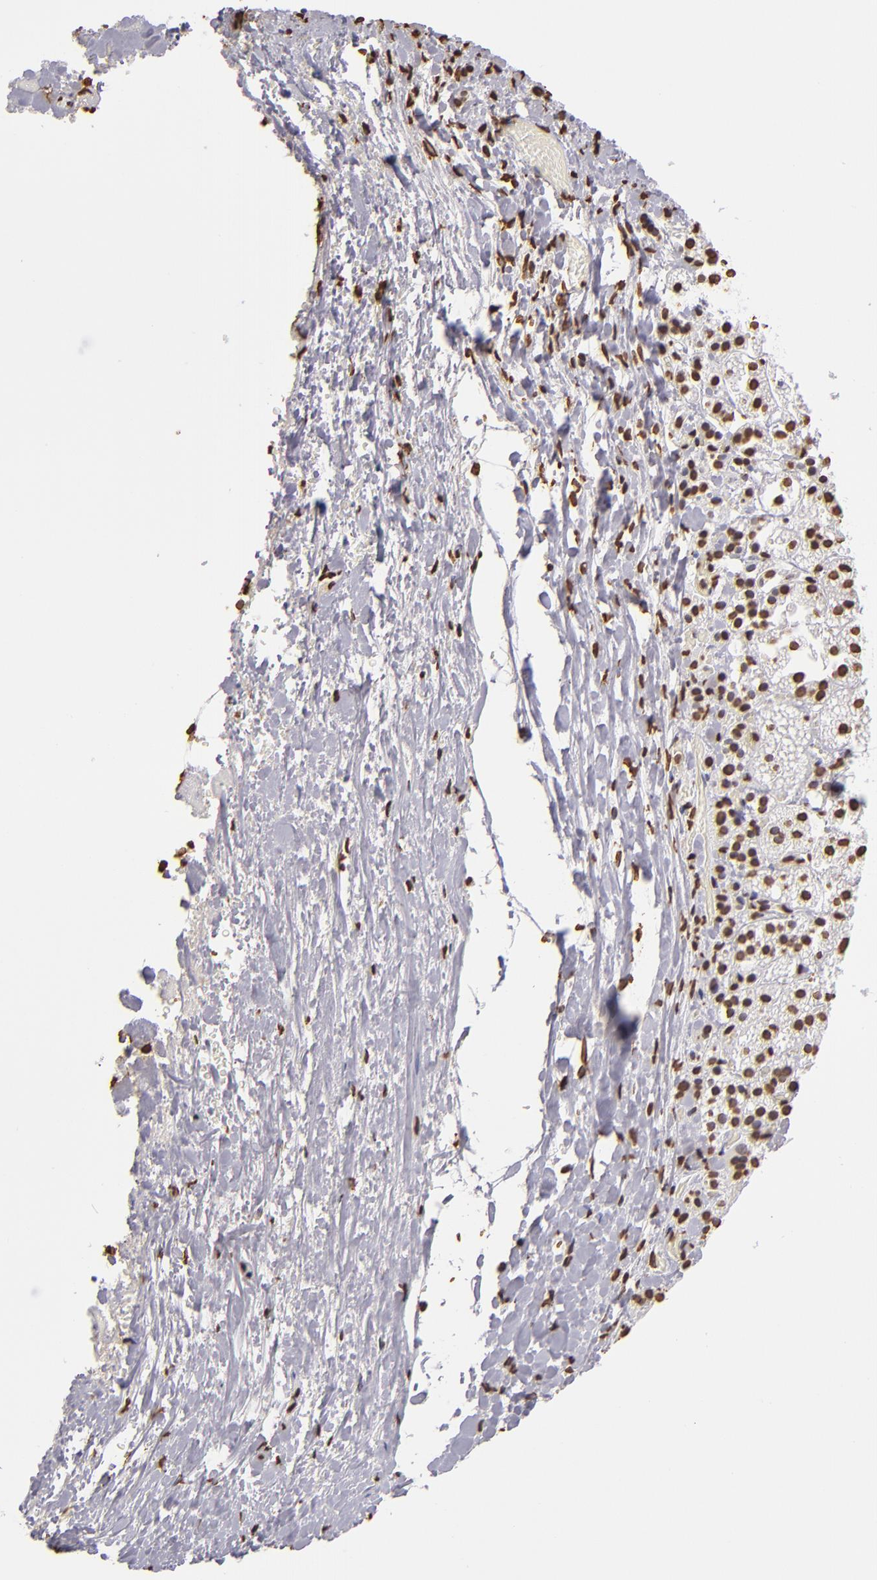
{"staining": {"intensity": "moderate", "quantity": ">75%", "location": "nuclear"}, "tissue": "adrenal gland", "cell_type": "Glandular cells", "image_type": "normal", "snomed": [{"axis": "morphology", "description": "Normal tissue, NOS"}, {"axis": "topography", "description": "Adrenal gland"}], "caption": "Adrenal gland stained with DAB immunohistochemistry (IHC) exhibits medium levels of moderate nuclear positivity in about >75% of glandular cells. (Stains: DAB (3,3'-diaminobenzidine) in brown, nuclei in blue, Microscopy: brightfield microscopy at high magnification).", "gene": "LBX1", "patient": {"sex": "female", "age": 44}}